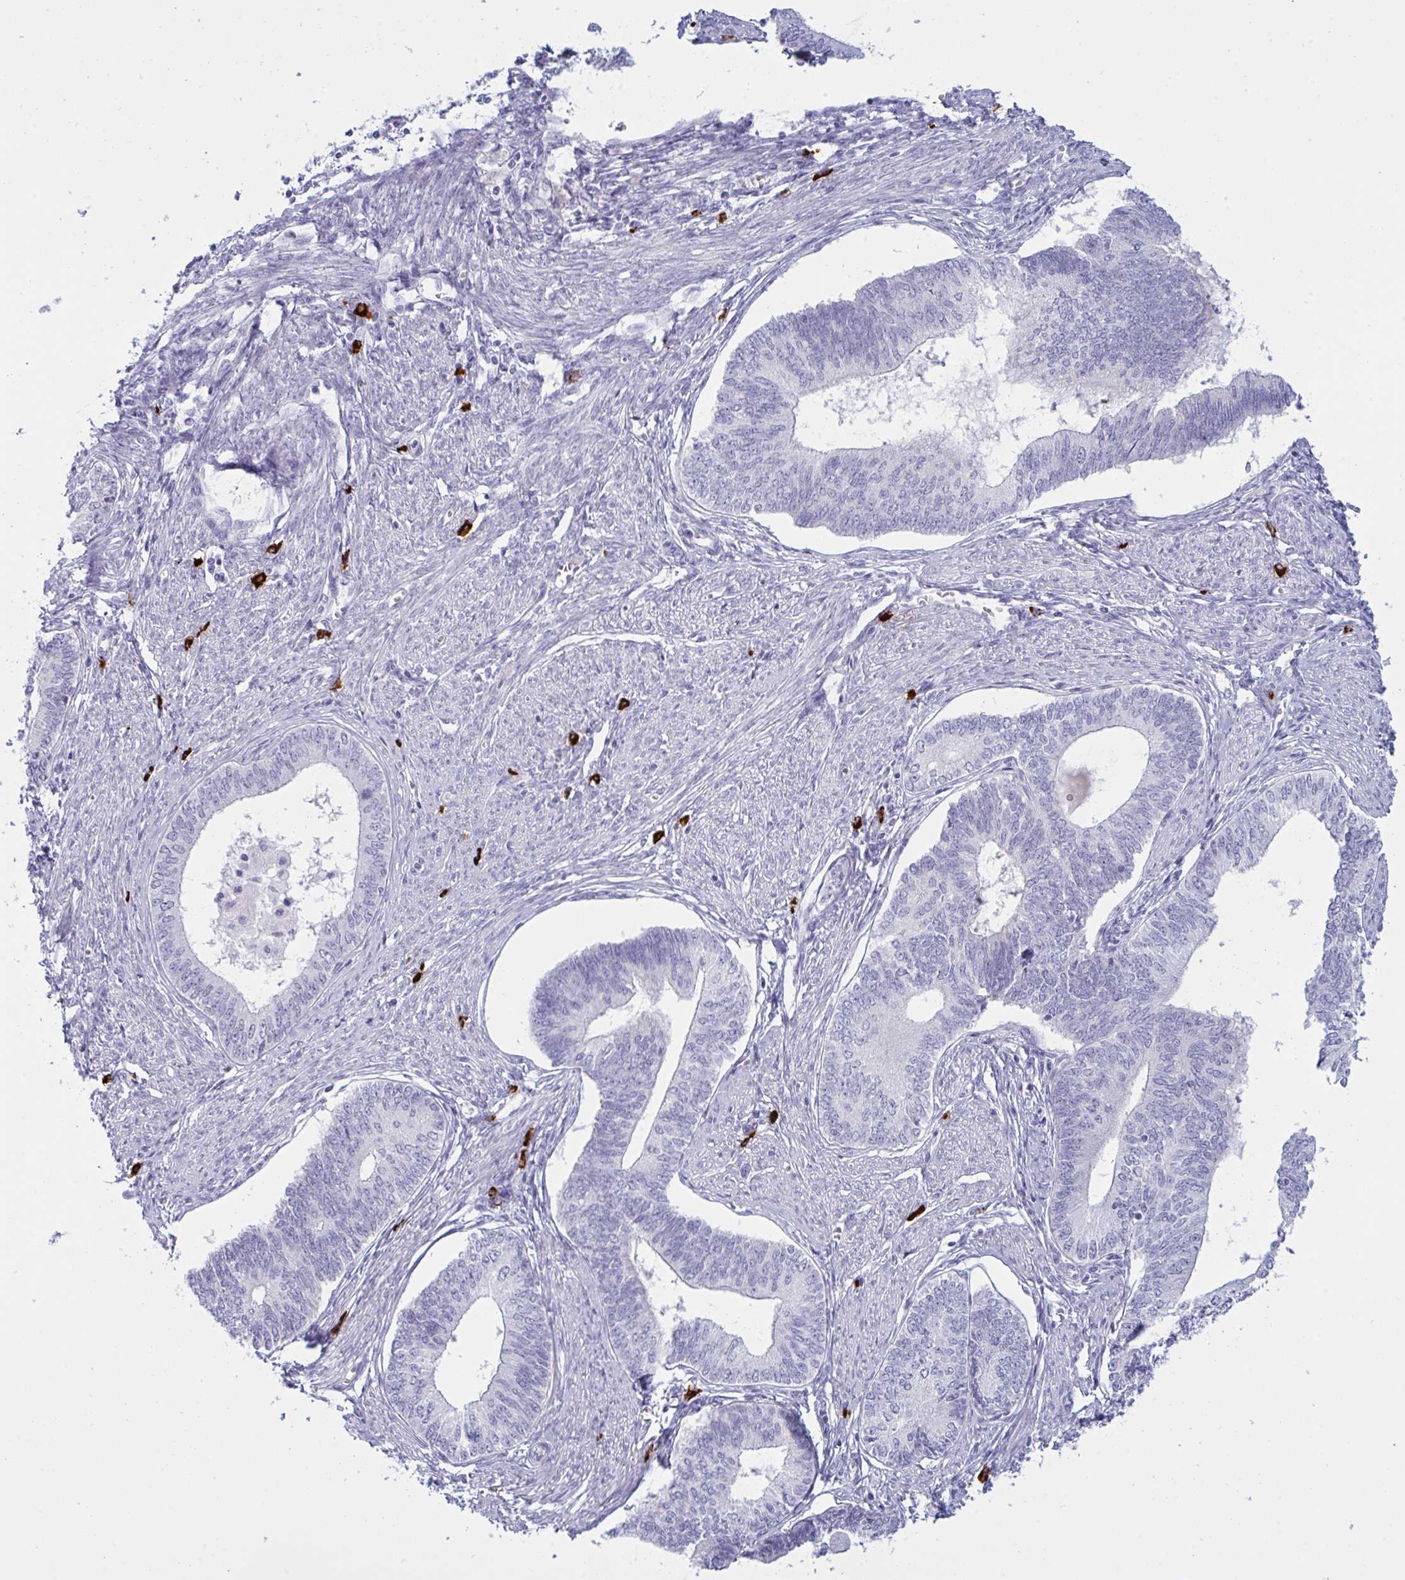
{"staining": {"intensity": "negative", "quantity": "none", "location": "none"}, "tissue": "endometrial cancer", "cell_type": "Tumor cells", "image_type": "cancer", "snomed": [{"axis": "morphology", "description": "Adenocarcinoma, NOS"}, {"axis": "topography", "description": "Endometrium"}], "caption": "IHC photomicrograph of neoplastic tissue: human endometrial cancer stained with DAB demonstrates no significant protein expression in tumor cells.", "gene": "ZNF684", "patient": {"sex": "female", "age": 68}}